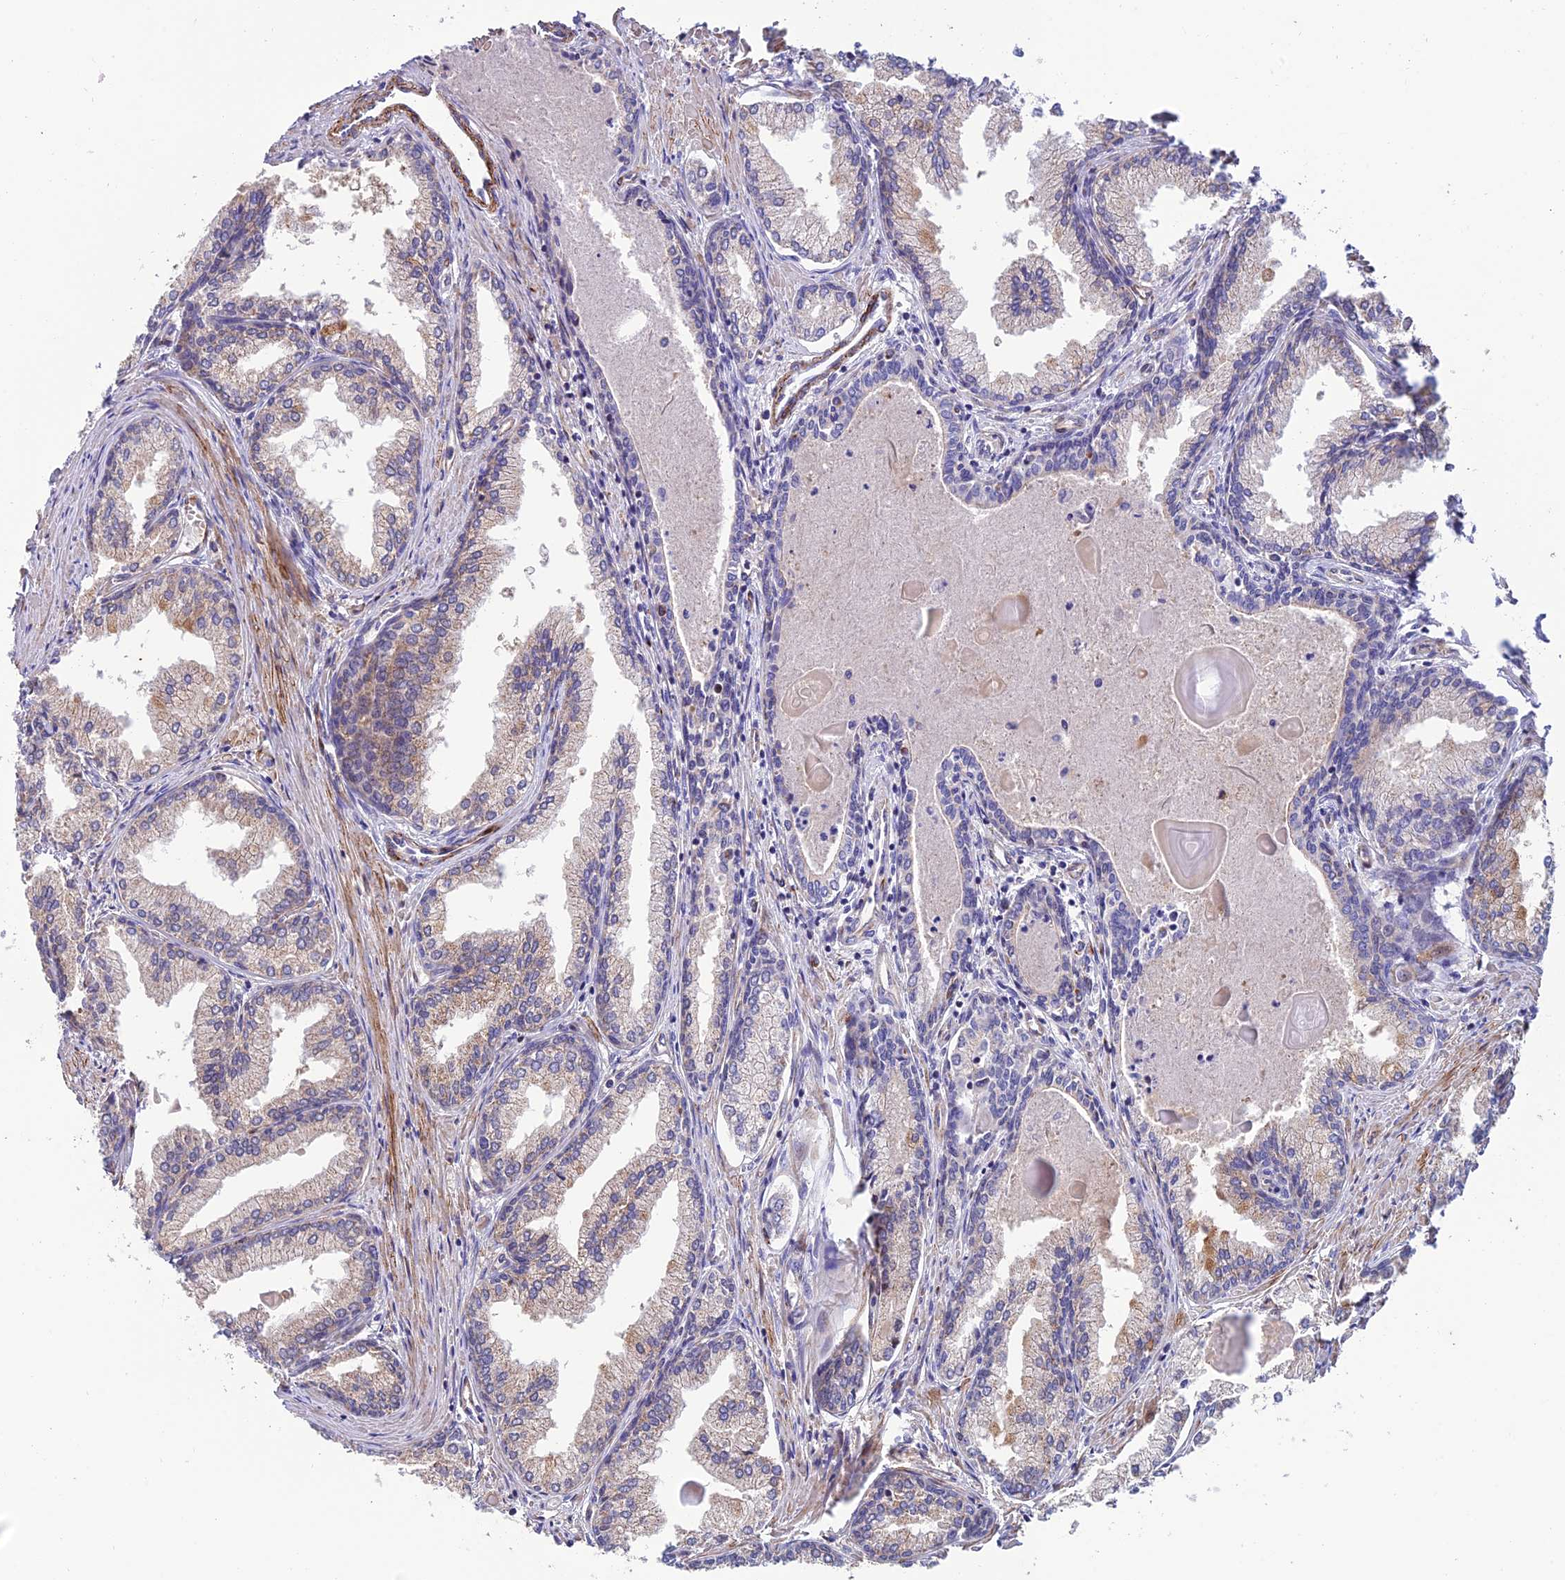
{"staining": {"intensity": "negative", "quantity": "none", "location": "none"}, "tissue": "prostate cancer", "cell_type": "Tumor cells", "image_type": "cancer", "snomed": [{"axis": "morphology", "description": "Adenocarcinoma, High grade"}, {"axis": "topography", "description": "Prostate"}], "caption": "This is an immunohistochemistry (IHC) micrograph of human prostate cancer. There is no staining in tumor cells.", "gene": "REX1BD", "patient": {"sex": "male", "age": 68}}